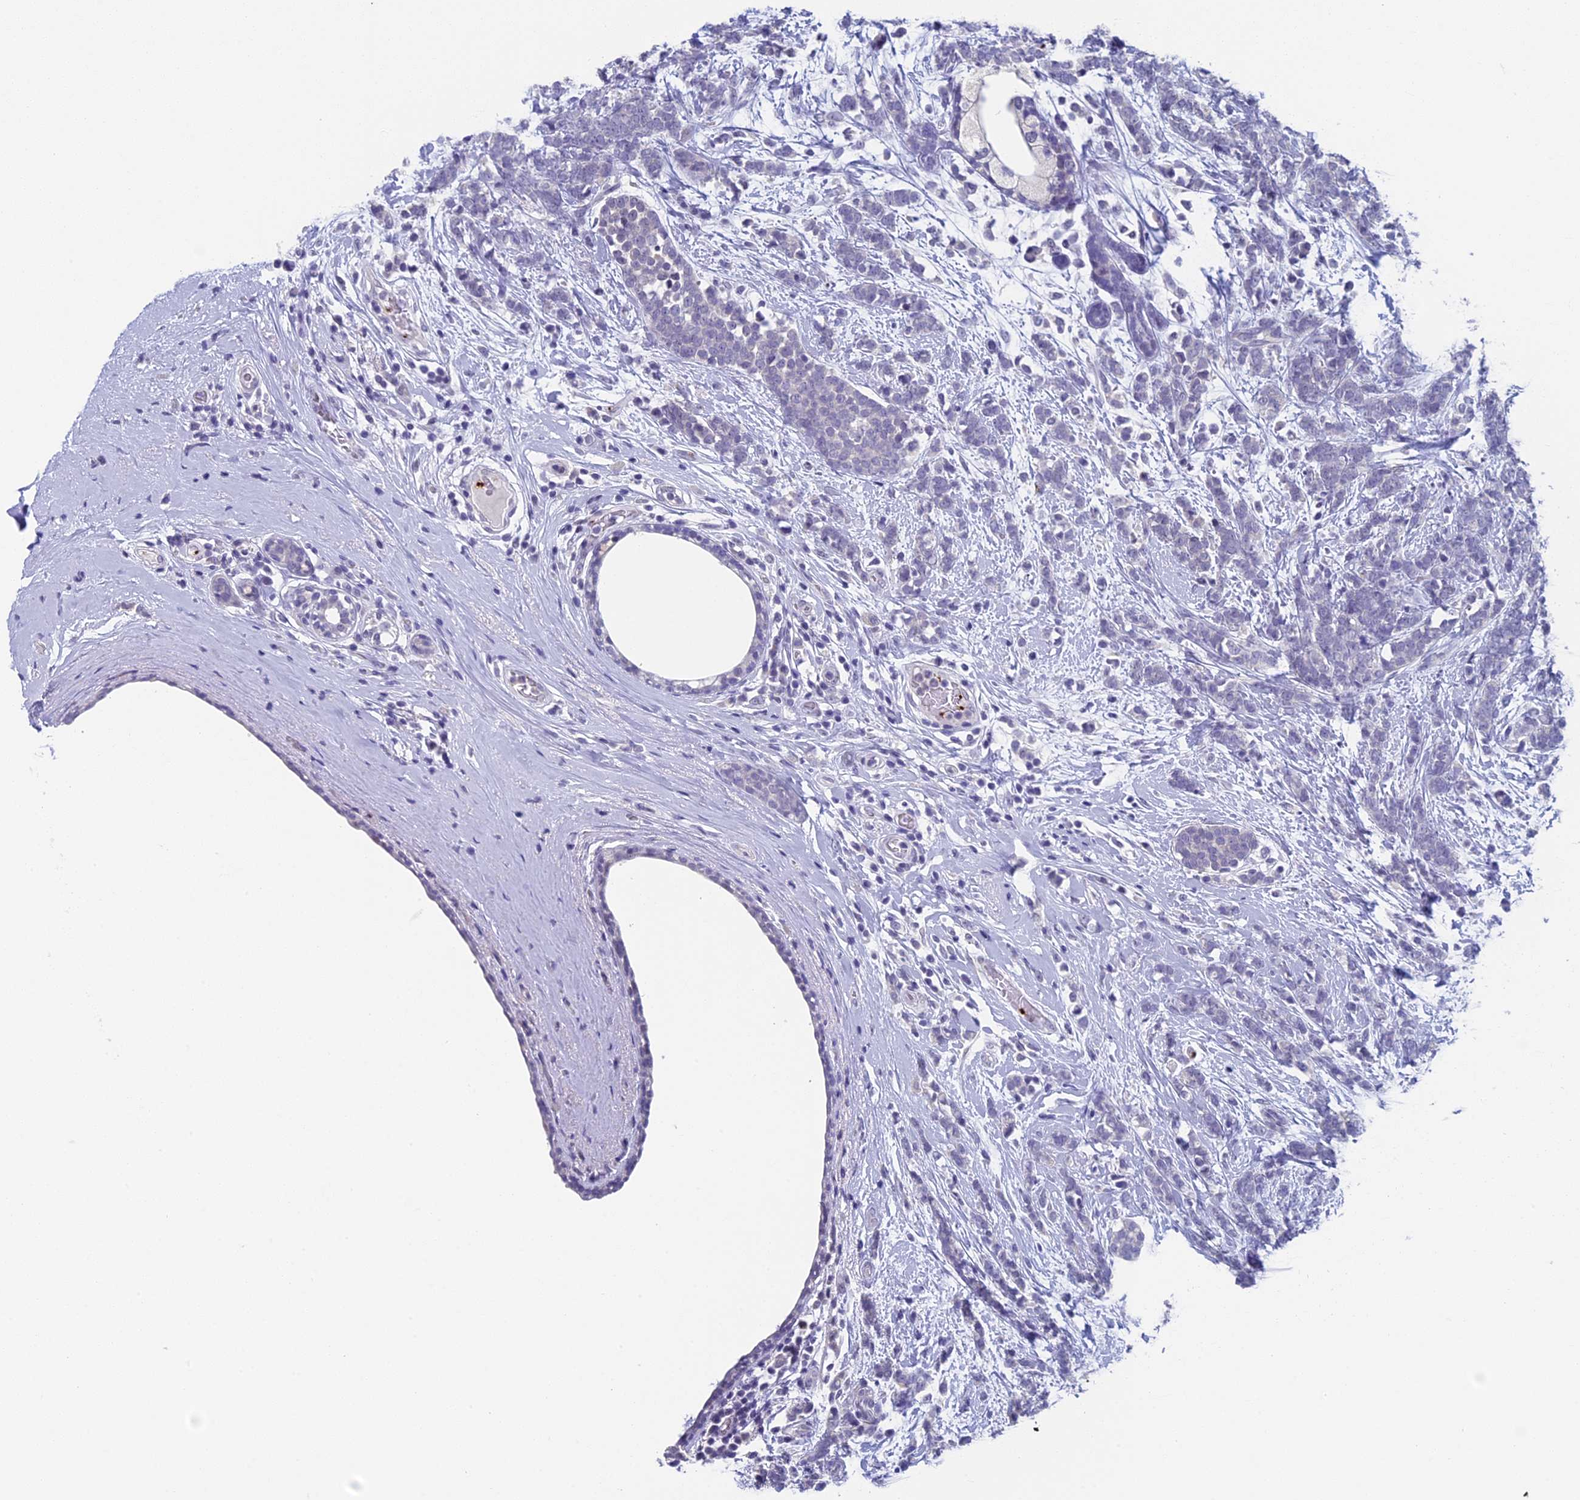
{"staining": {"intensity": "negative", "quantity": "none", "location": "none"}, "tissue": "breast cancer", "cell_type": "Tumor cells", "image_type": "cancer", "snomed": [{"axis": "morphology", "description": "Lobular carcinoma"}, {"axis": "topography", "description": "Breast"}], "caption": "A micrograph of breast lobular carcinoma stained for a protein reveals no brown staining in tumor cells.", "gene": "AIFM2", "patient": {"sex": "female", "age": 58}}